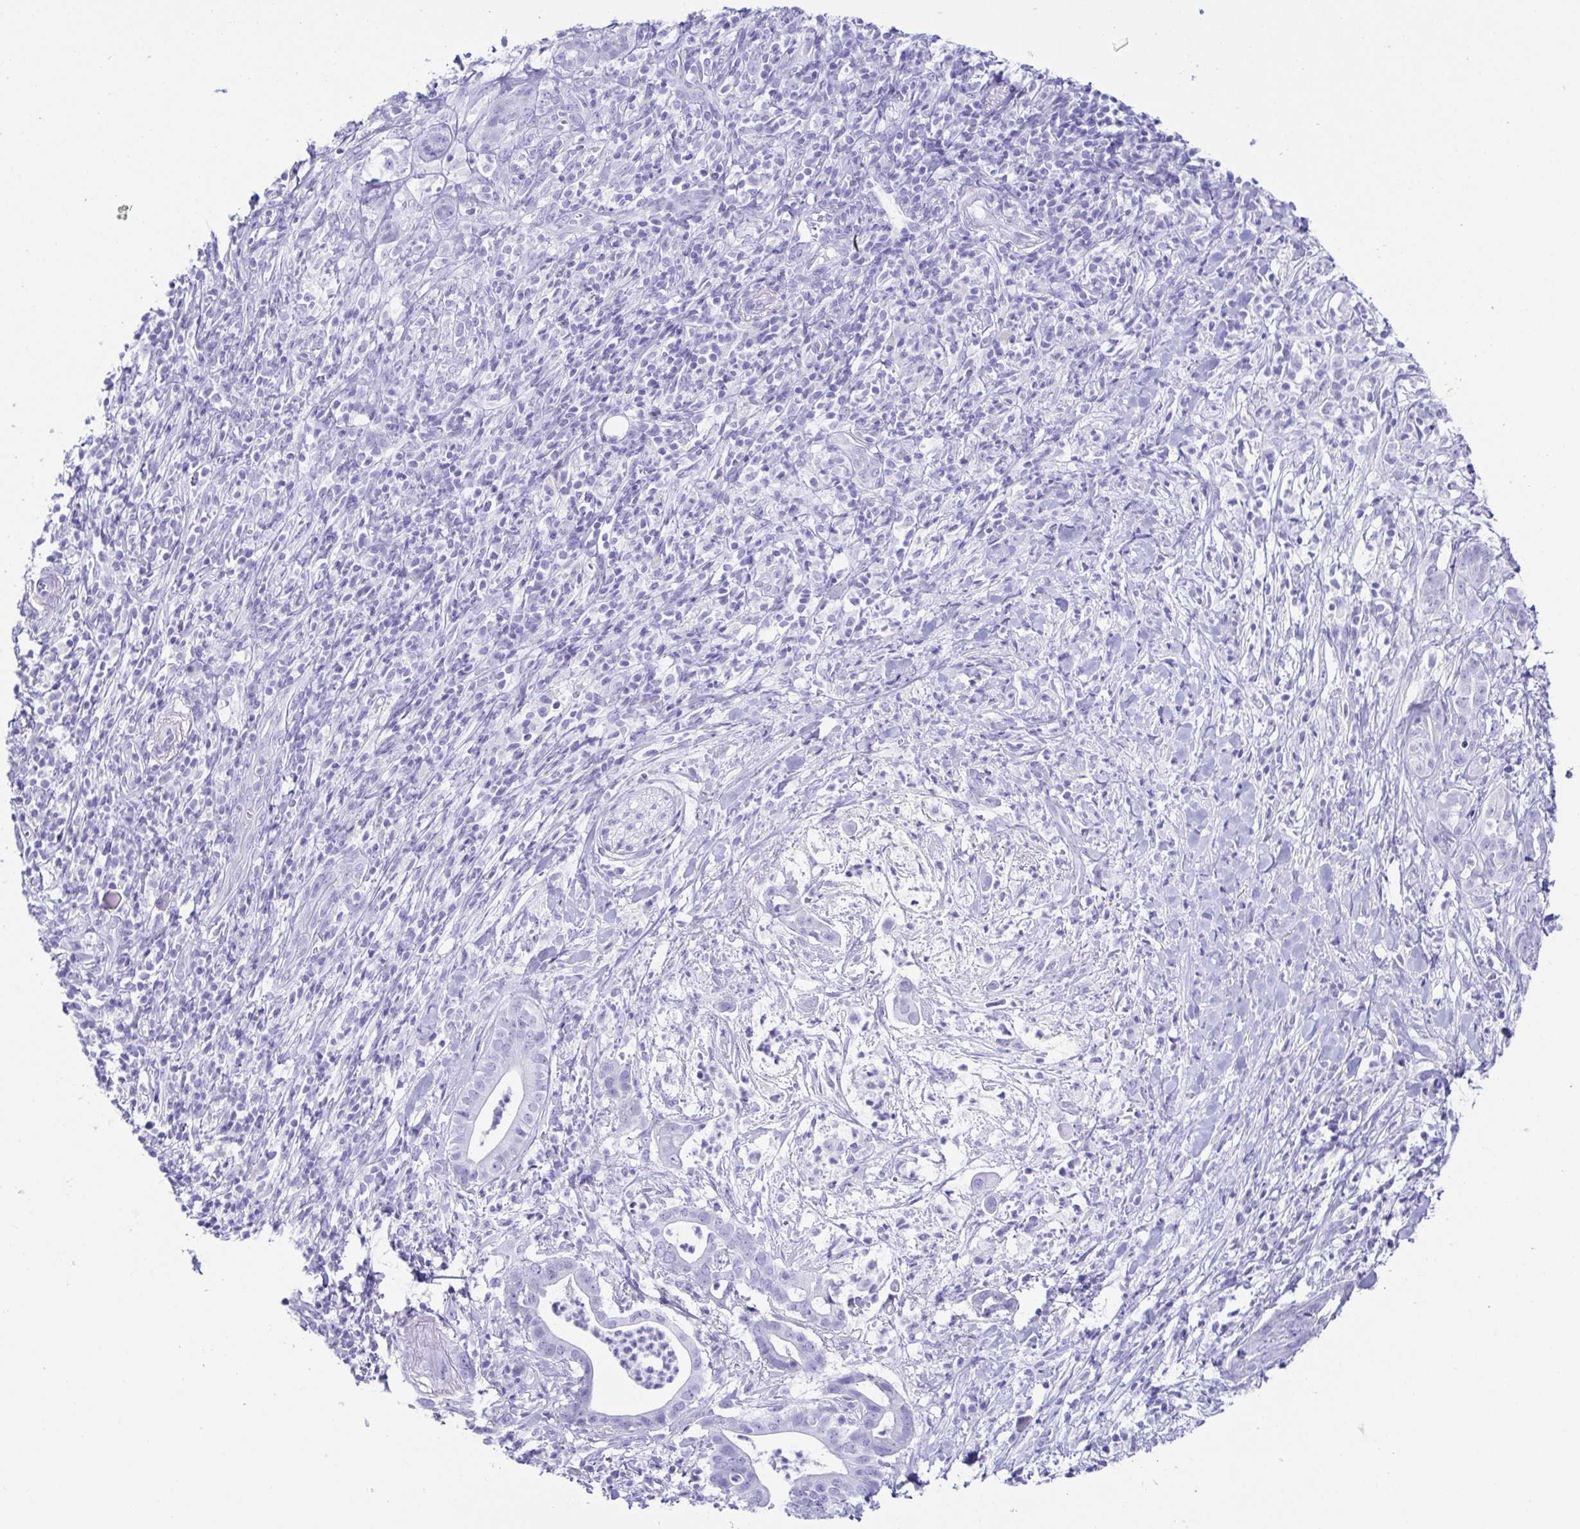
{"staining": {"intensity": "negative", "quantity": "none", "location": "none"}, "tissue": "pancreatic cancer", "cell_type": "Tumor cells", "image_type": "cancer", "snomed": [{"axis": "morphology", "description": "Adenocarcinoma, NOS"}, {"axis": "topography", "description": "Pancreas"}], "caption": "This is an immunohistochemistry micrograph of human adenocarcinoma (pancreatic). There is no expression in tumor cells.", "gene": "CD164L2", "patient": {"sex": "male", "age": 61}}